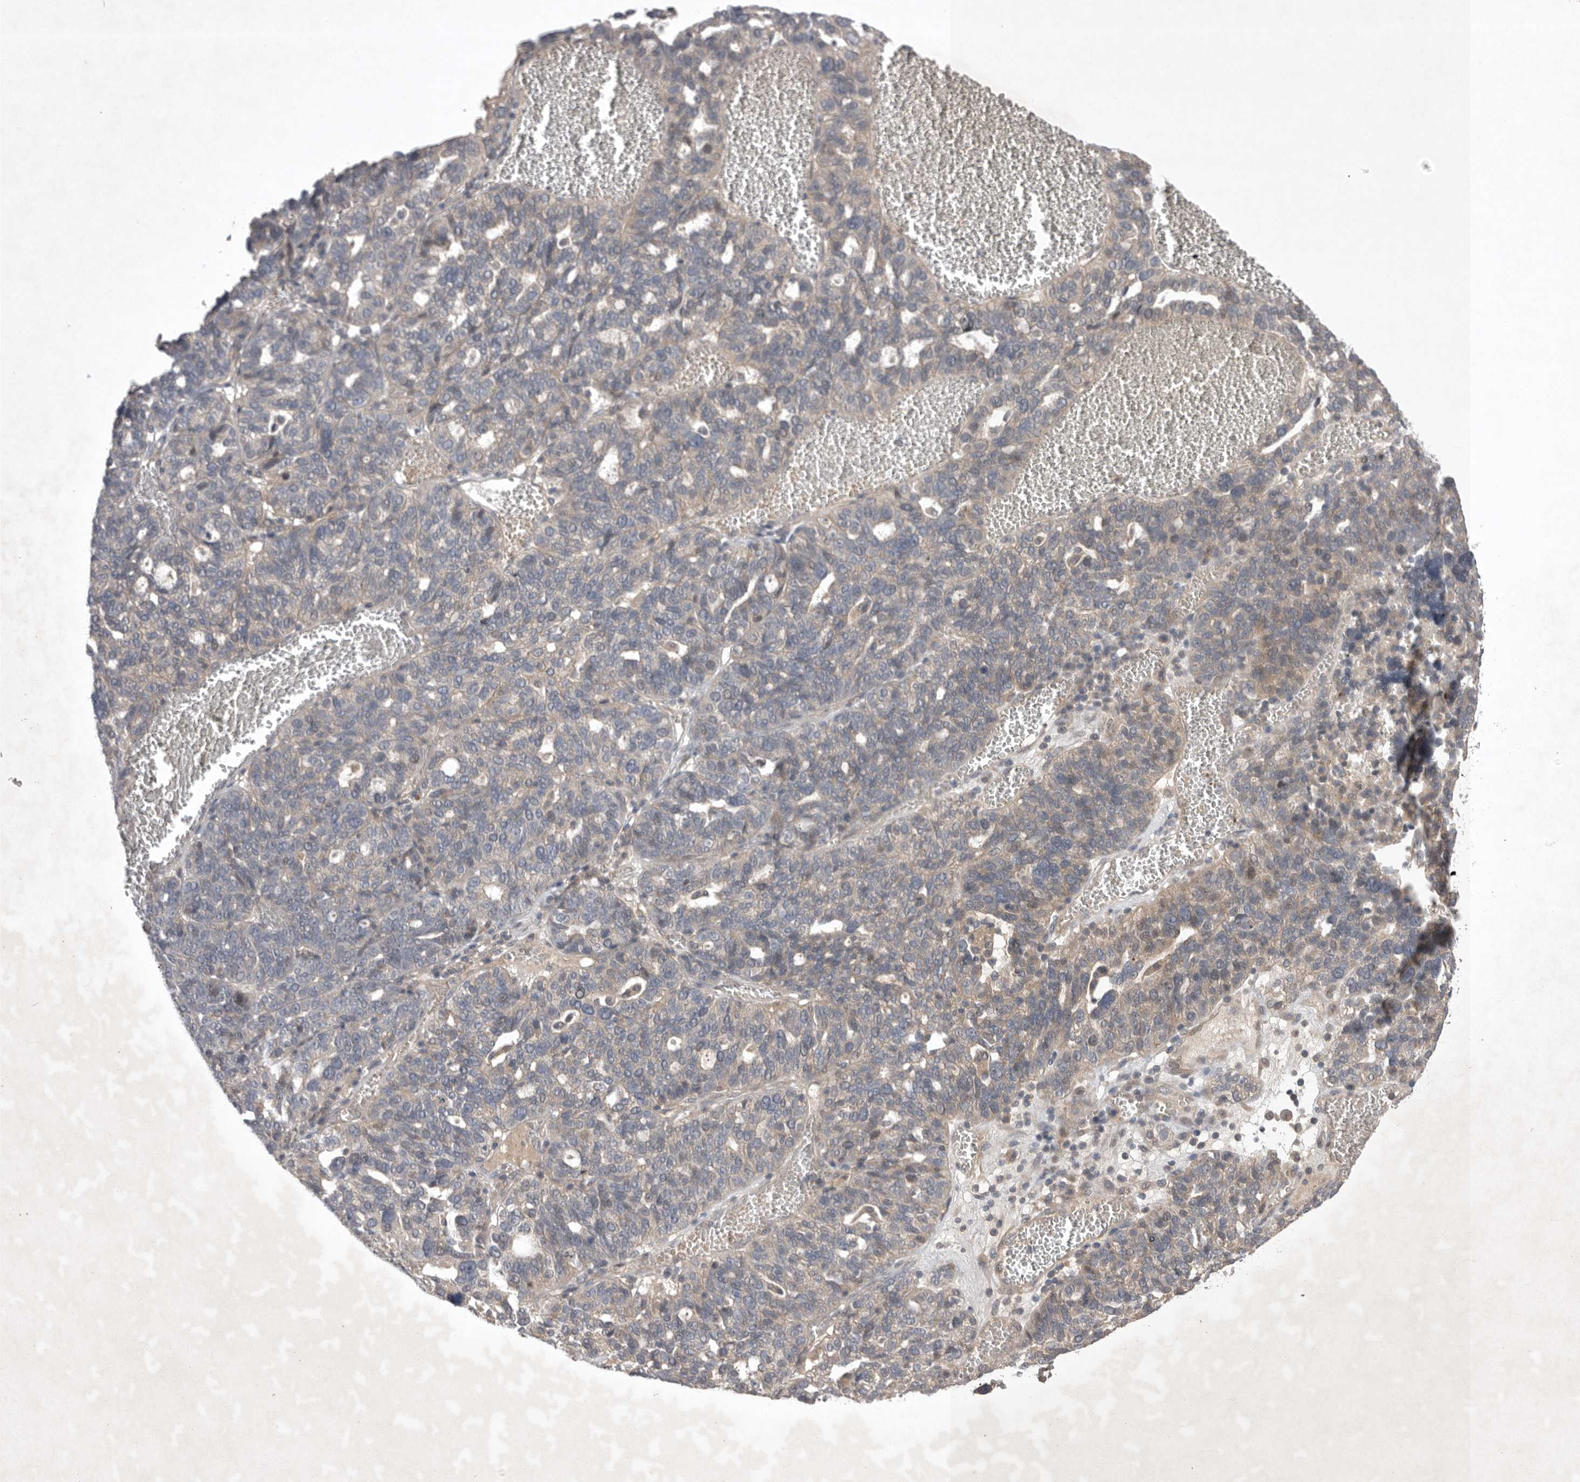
{"staining": {"intensity": "negative", "quantity": "none", "location": "none"}, "tissue": "ovarian cancer", "cell_type": "Tumor cells", "image_type": "cancer", "snomed": [{"axis": "morphology", "description": "Cystadenocarcinoma, serous, NOS"}, {"axis": "topography", "description": "Ovary"}], "caption": "IHC micrograph of neoplastic tissue: human serous cystadenocarcinoma (ovarian) stained with DAB (3,3'-diaminobenzidine) demonstrates no significant protein positivity in tumor cells.", "gene": "NRCAM", "patient": {"sex": "female", "age": 59}}